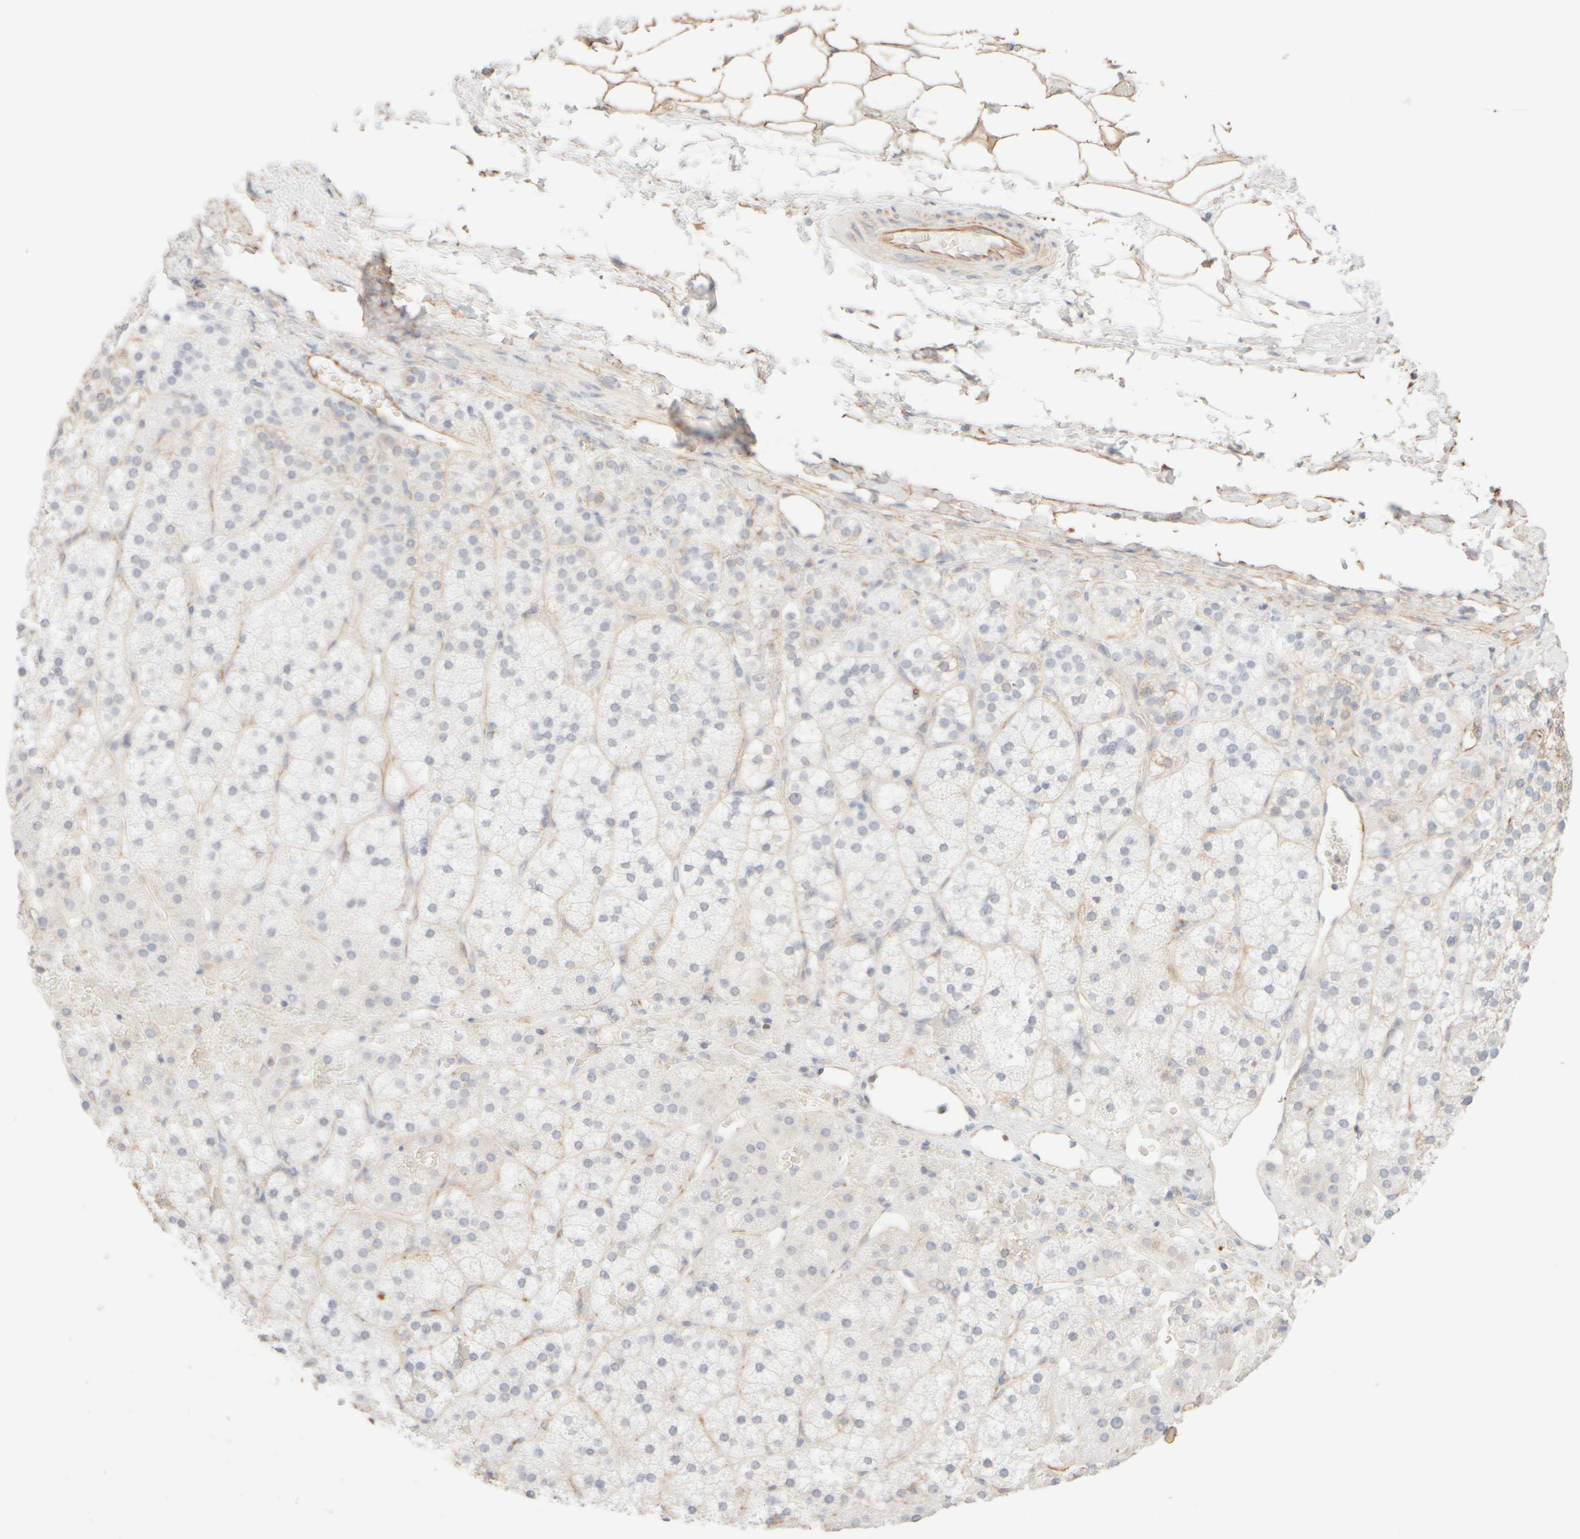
{"staining": {"intensity": "negative", "quantity": "none", "location": "none"}, "tissue": "adrenal gland", "cell_type": "Glandular cells", "image_type": "normal", "snomed": [{"axis": "morphology", "description": "Normal tissue, NOS"}, {"axis": "topography", "description": "Adrenal gland"}], "caption": "Glandular cells show no significant protein expression in unremarkable adrenal gland. The staining was performed using DAB to visualize the protein expression in brown, while the nuclei were stained in blue with hematoxylin (Magnification: 20x).", "gene": "KRT15", "patient": {"sex": "female", "age": 44}}